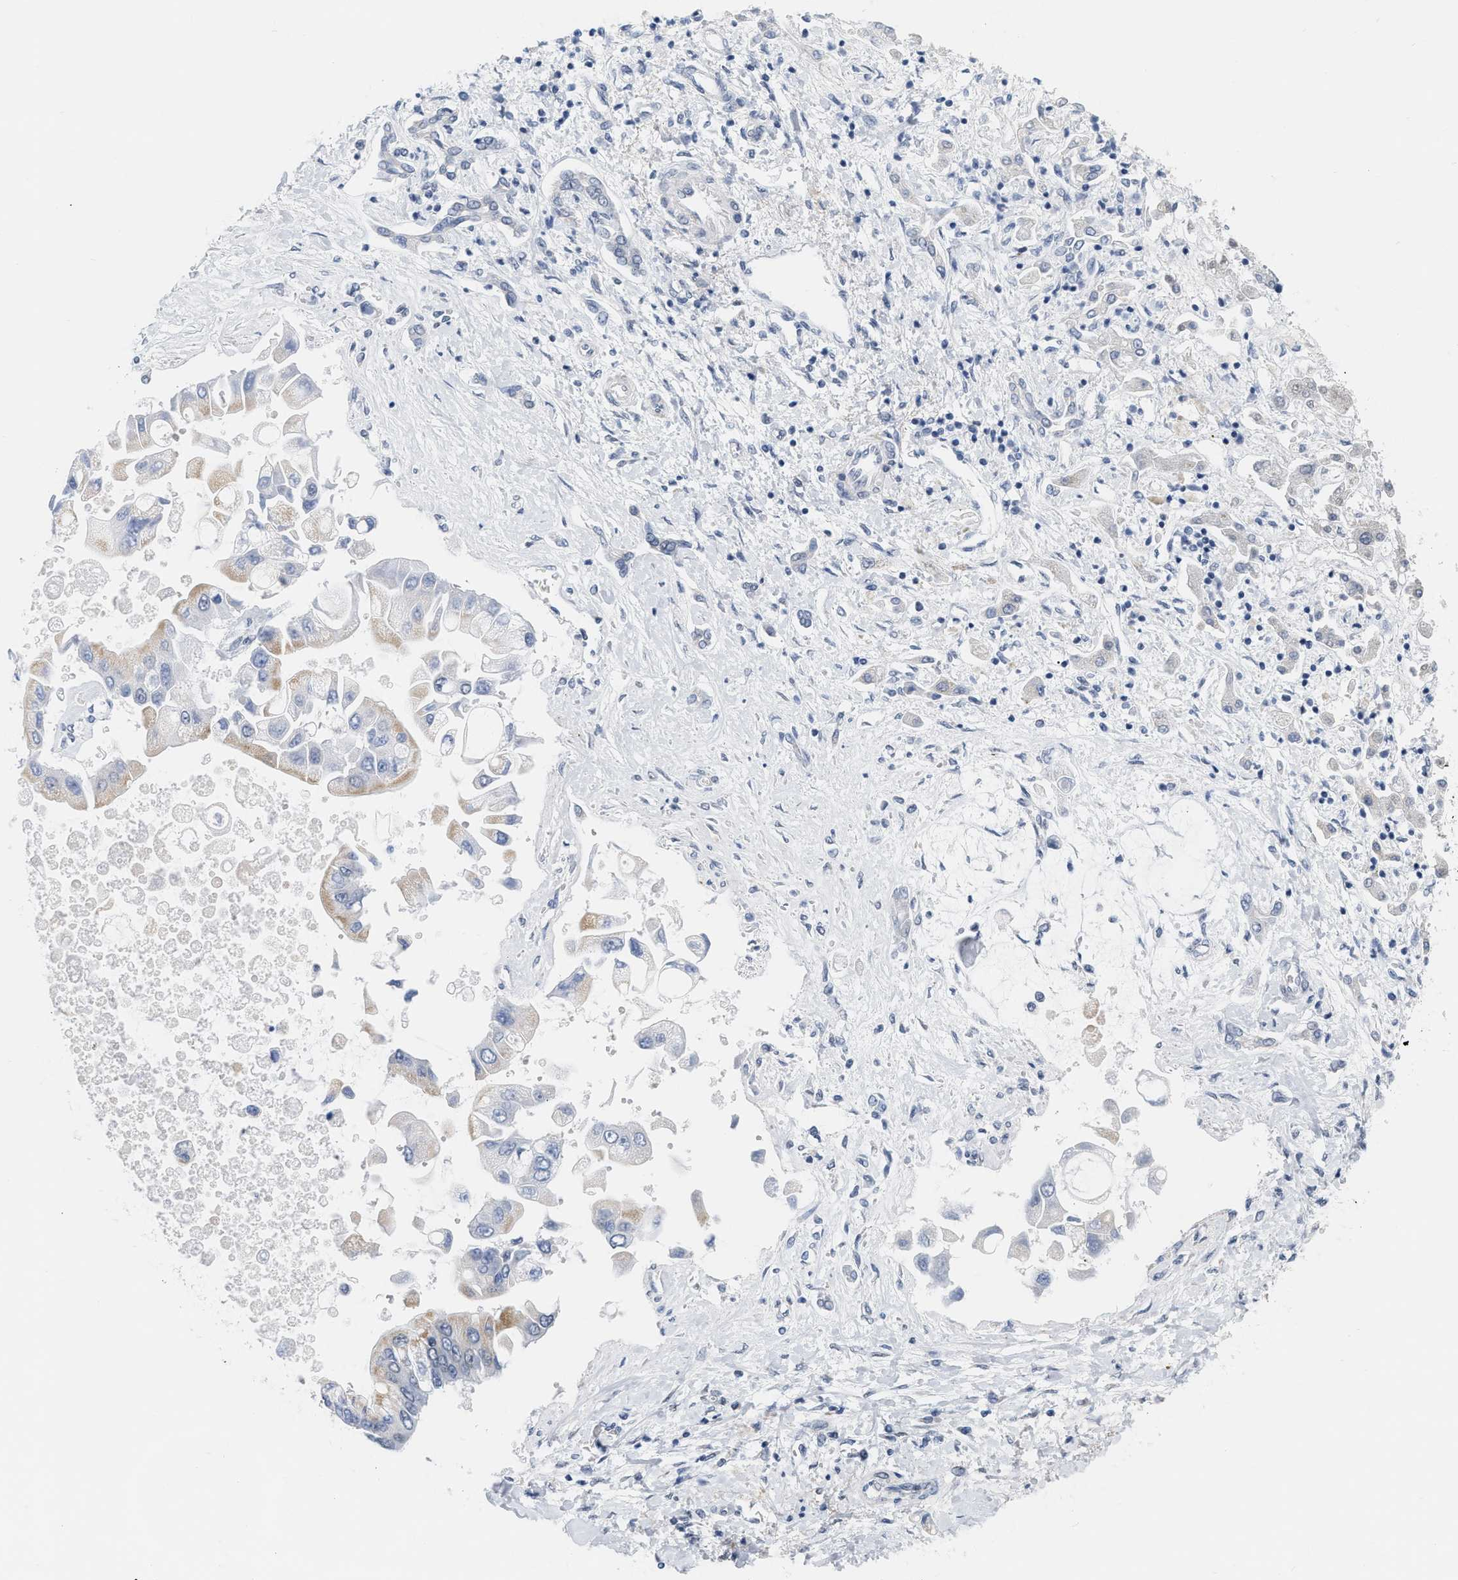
{"staining": {"intensity": "weak", "quantity": "<25%", "location": "cytoplasmic/membranous"}, "tissue": "liver cancer", "cell_type": "Tumor cells", "image_type": "cancer", "snomed": [{"axis": "morphology", "description": "Cholangiocarcinoma"}, {"axis": "topography", "description": "Liver"}], "caption": "This is an immunohistochemistry photomicrograph of human liver cancer. There is no expression in tumor cells.", "gene": "XIRP1", "patient": {"sex": "male", "age": 50}}